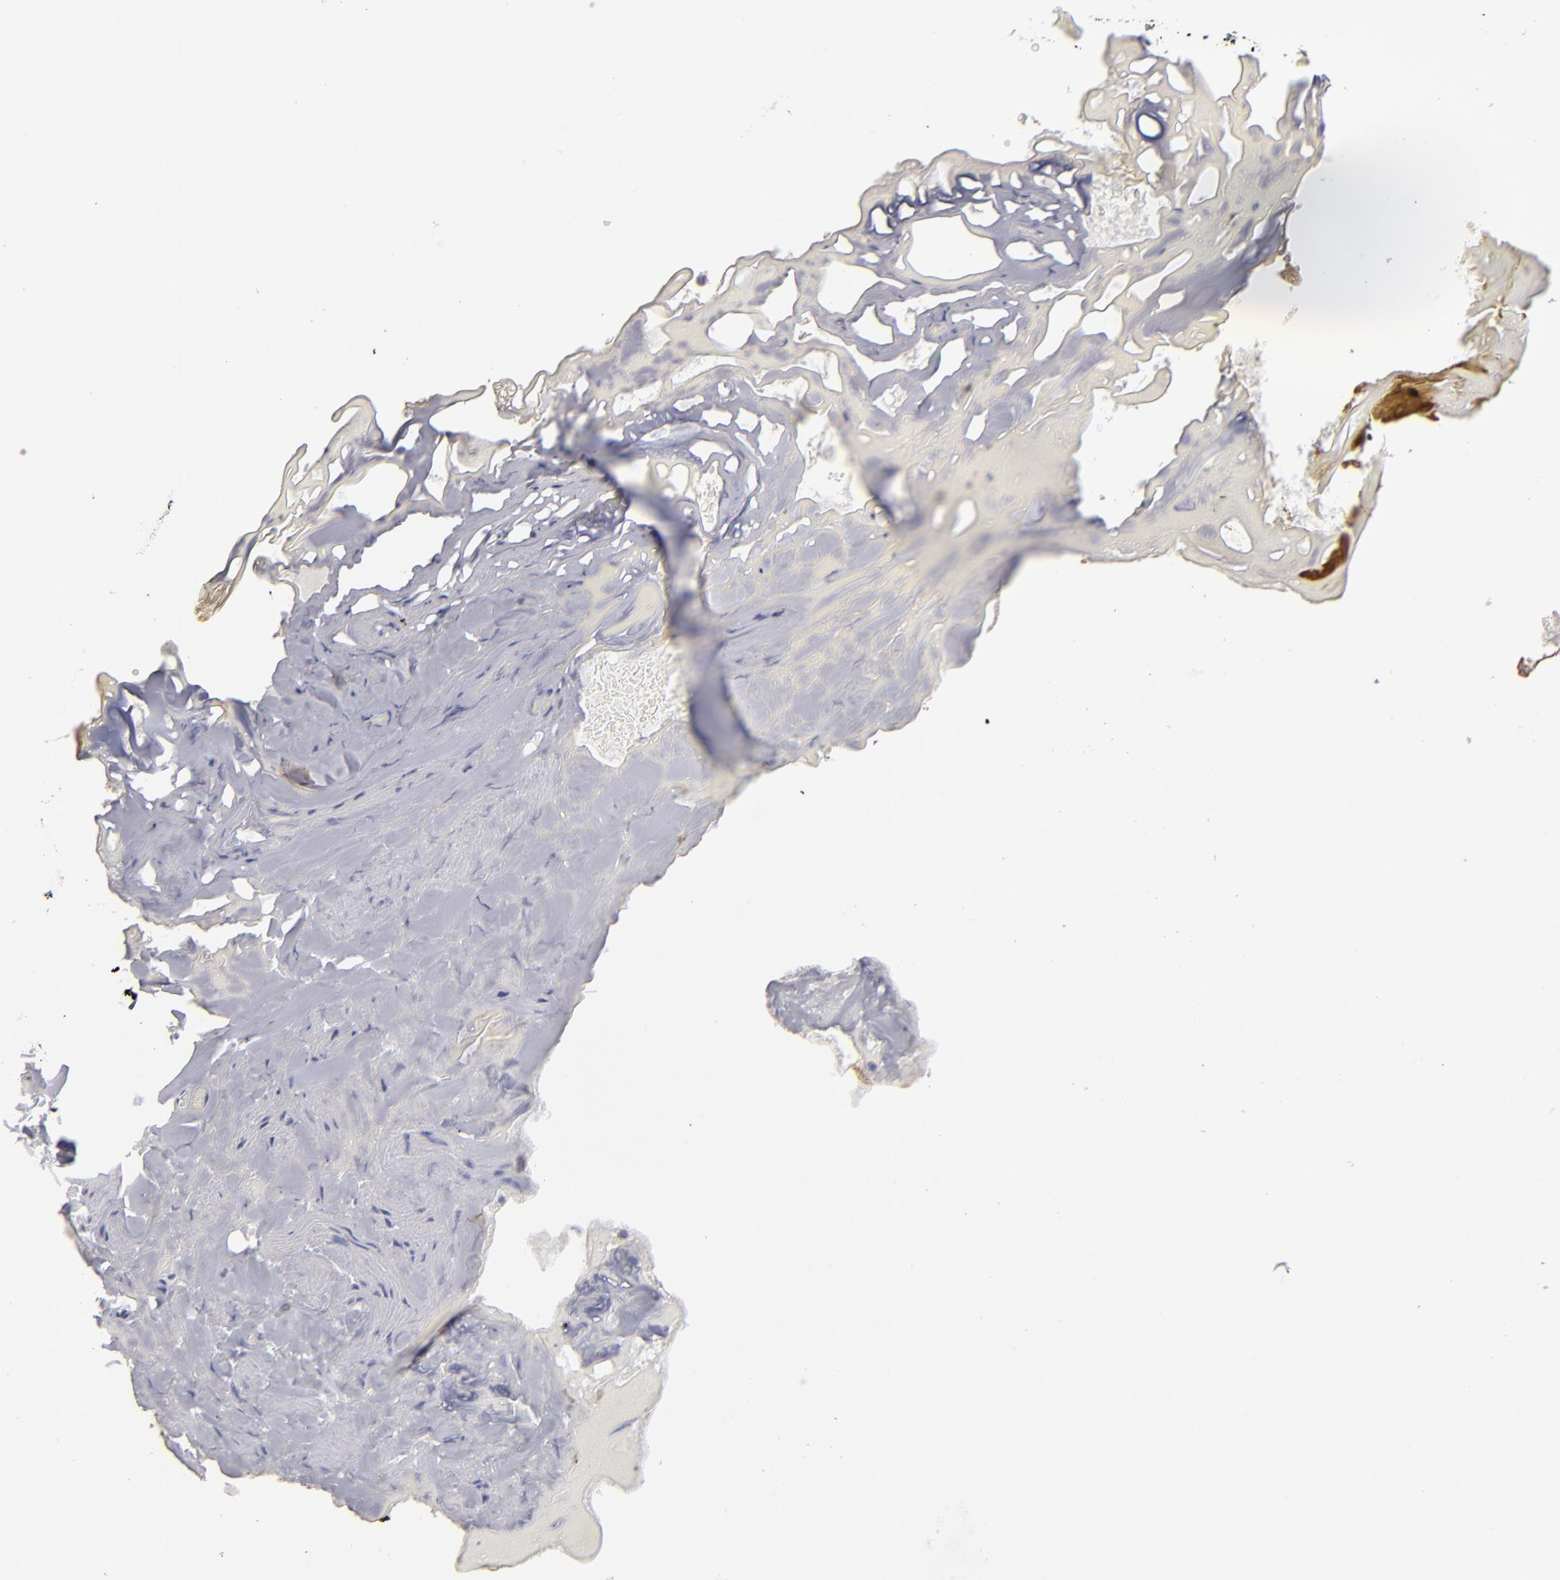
{"staining": {"intensity": "weak", "quantity": "25%-75%", "location": "cytoplasmic/membranous"}, "tissue": "skin", "cell_type": "Epidermal cells", "image_type": "normal", "snomed": [{"axis": "morphology", "description": "Normal tissue, NOS"}, {"axis": "morphology", "description": "Hemorrhoids"}, {"axis": "morphology", "description": "Inflammation, NOS"}, {"axis": "topography", "description": "Anal"}], "caption": "A photomicrograph of human skin stained for a protein exhibits weak cytoplasmic/membranous brown staining in epidermal cells.", "gene": "GLCCI1", "patient": {"sex": "male", "age": 60}}